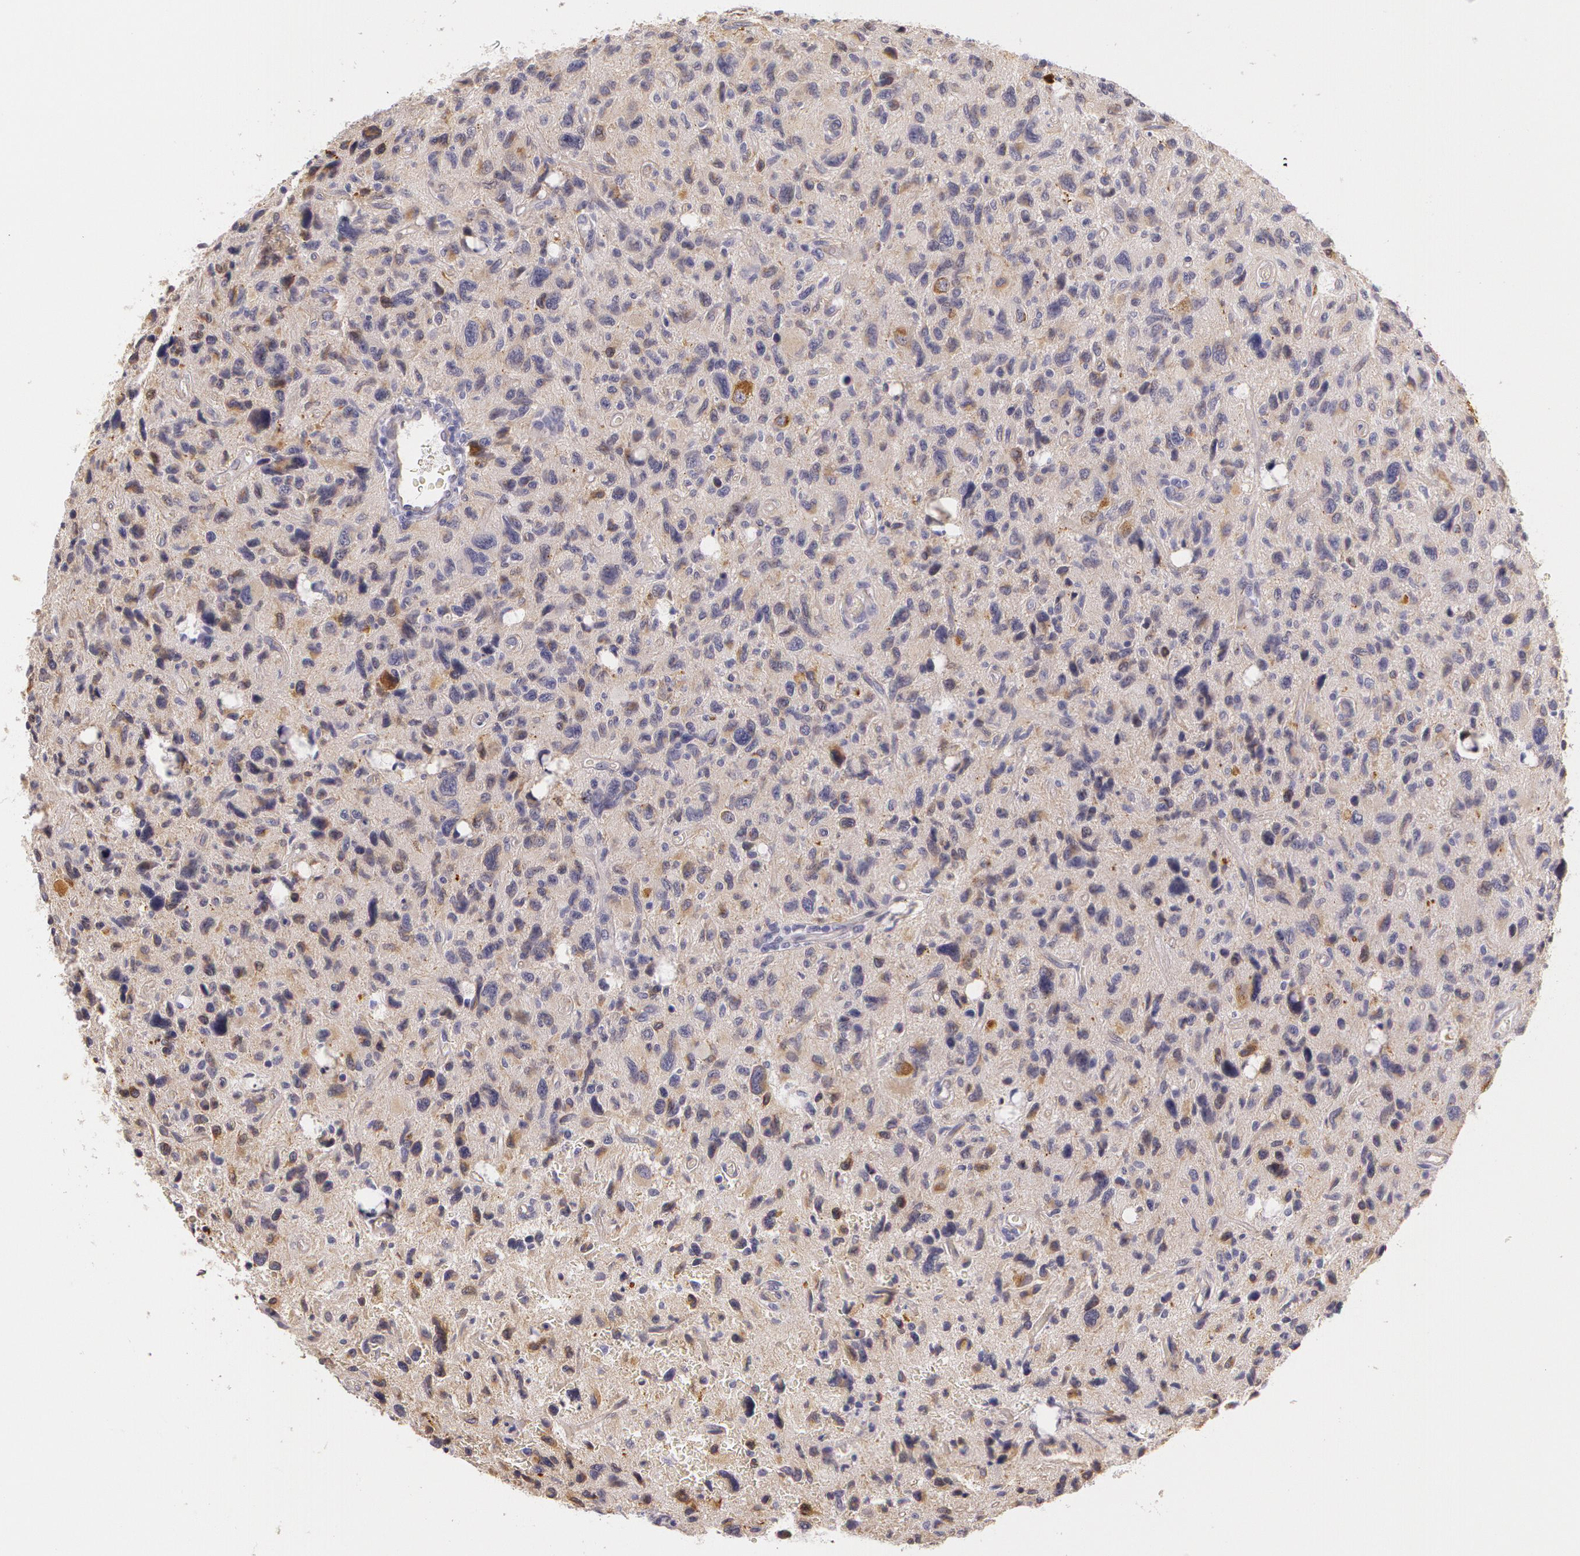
{"staining": {"intensity": "weak", "quantity": ">75%", "location": "cytoplasmic/membranous"}, "tissue": "glioma", "cell_type": "Tumor cells", "image_type": "cancer", "snomed": [{"axis": "morphology", "description": "Glioma, malignant, High grade"}, {"axis": "topography", "description": "Brain"}], "caption": "Weak cytoplasmic/membranous expression for a protein is present in approximately >75% of tumor cells of malignant high-grade glioma using immunohistochemistry (IHC).", "gene": "APP", "patient": {"sex": "female", "age": 60}}